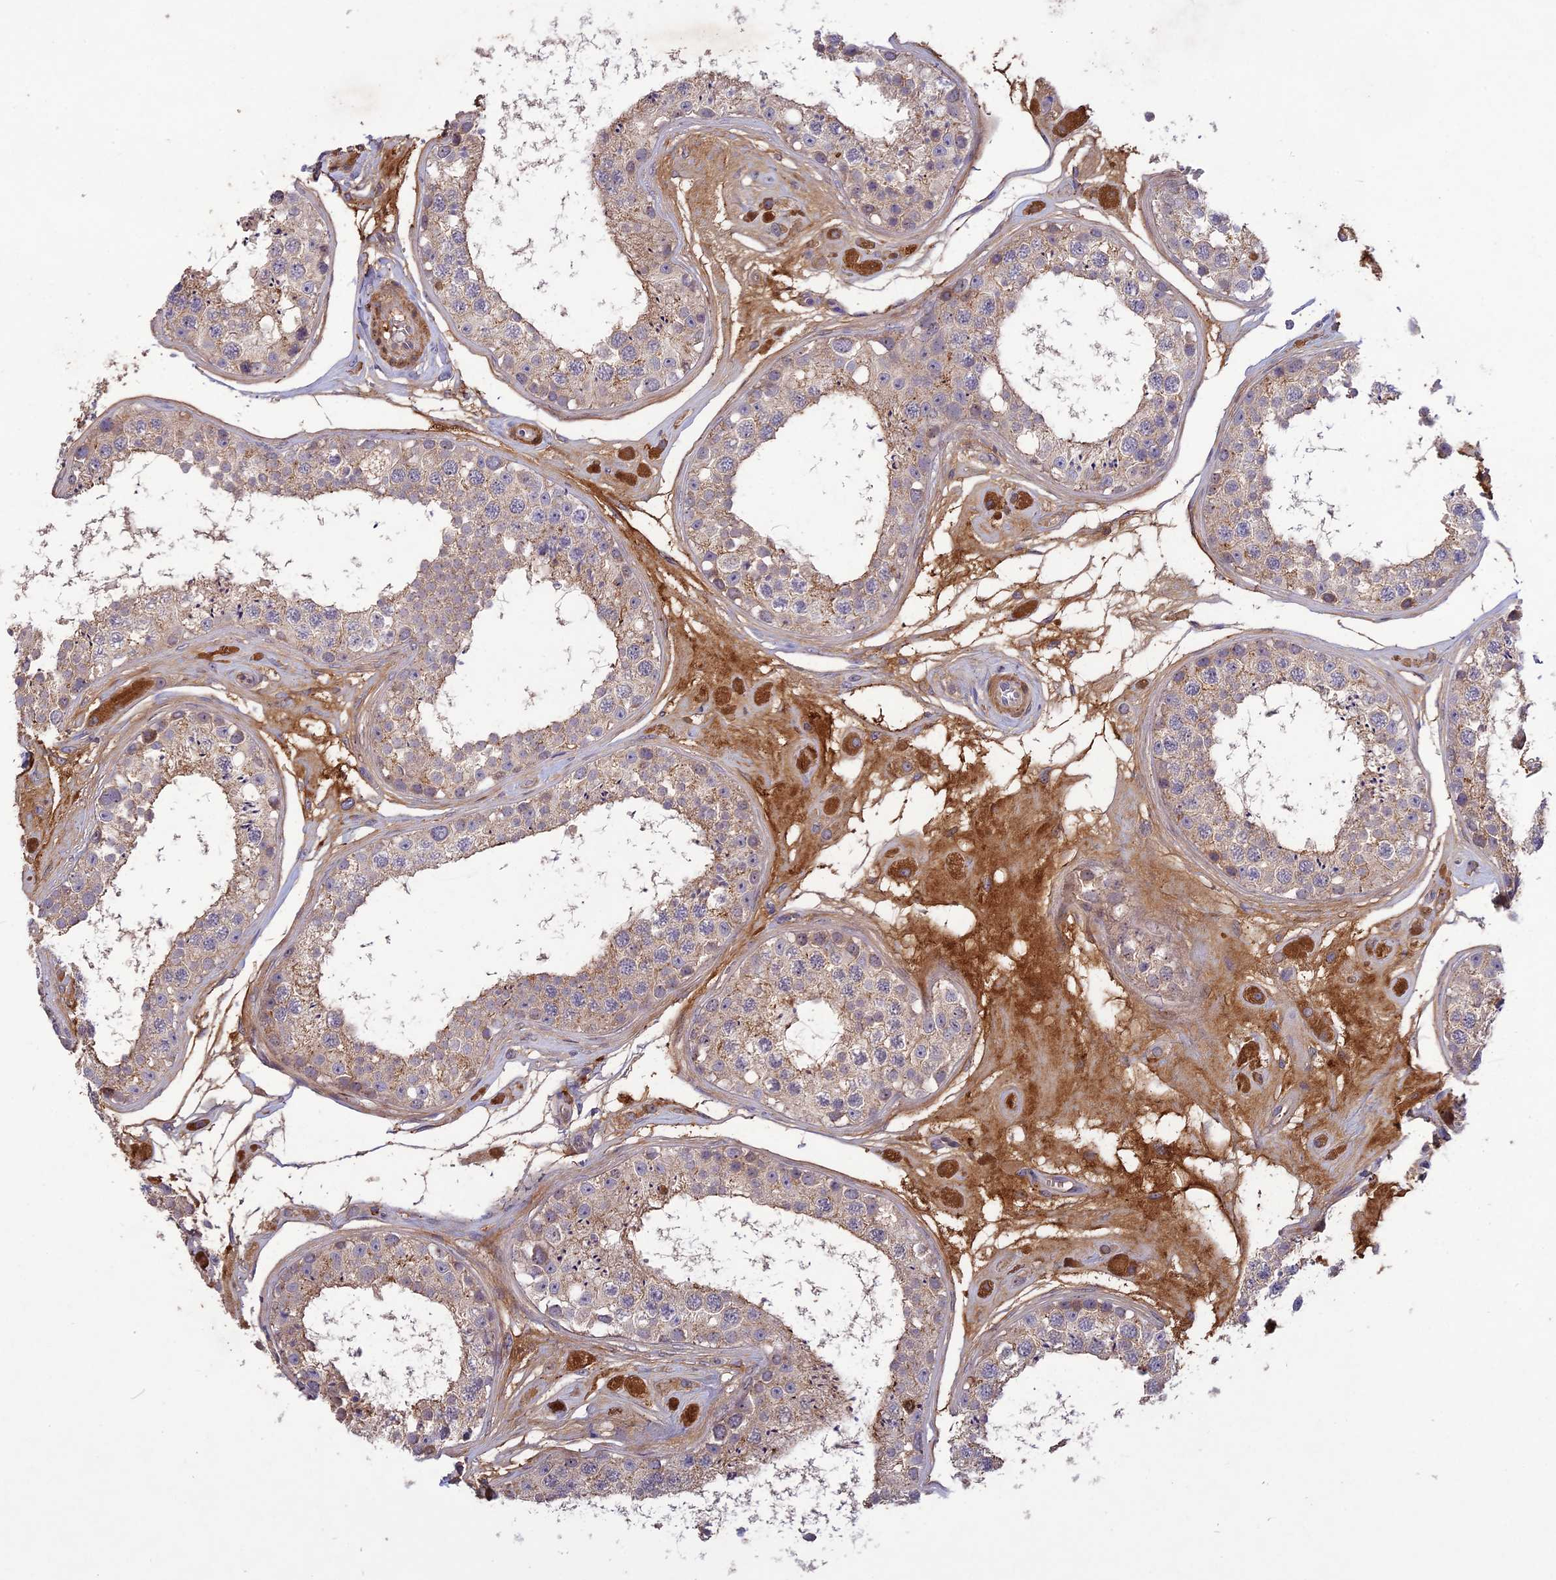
{"staining": {"intensity": "weak", "quantity": "<25%", "location": "cytoplasmic/membranous"}, "tissue": "testis", "cell_type": "Cells in seminiferous ducts", "image_type": "normal", "snomed": [{"axis": "morphology", "description": "Normal tissue, NOS"}, {"axis": "topography", "description": "Testis"}], "caption": "Immunohistochemical staining of normal human testis displays no significant expression in cells in seminiferous ducts. (Stains: DAB (3,3'-diaminobenzidine) IHC with hematoxylin counter stain, Microscopy: brightfield microscopy at high magnification).", "gene": "ADO", "patient": {"sex": "male", "age": 25}}